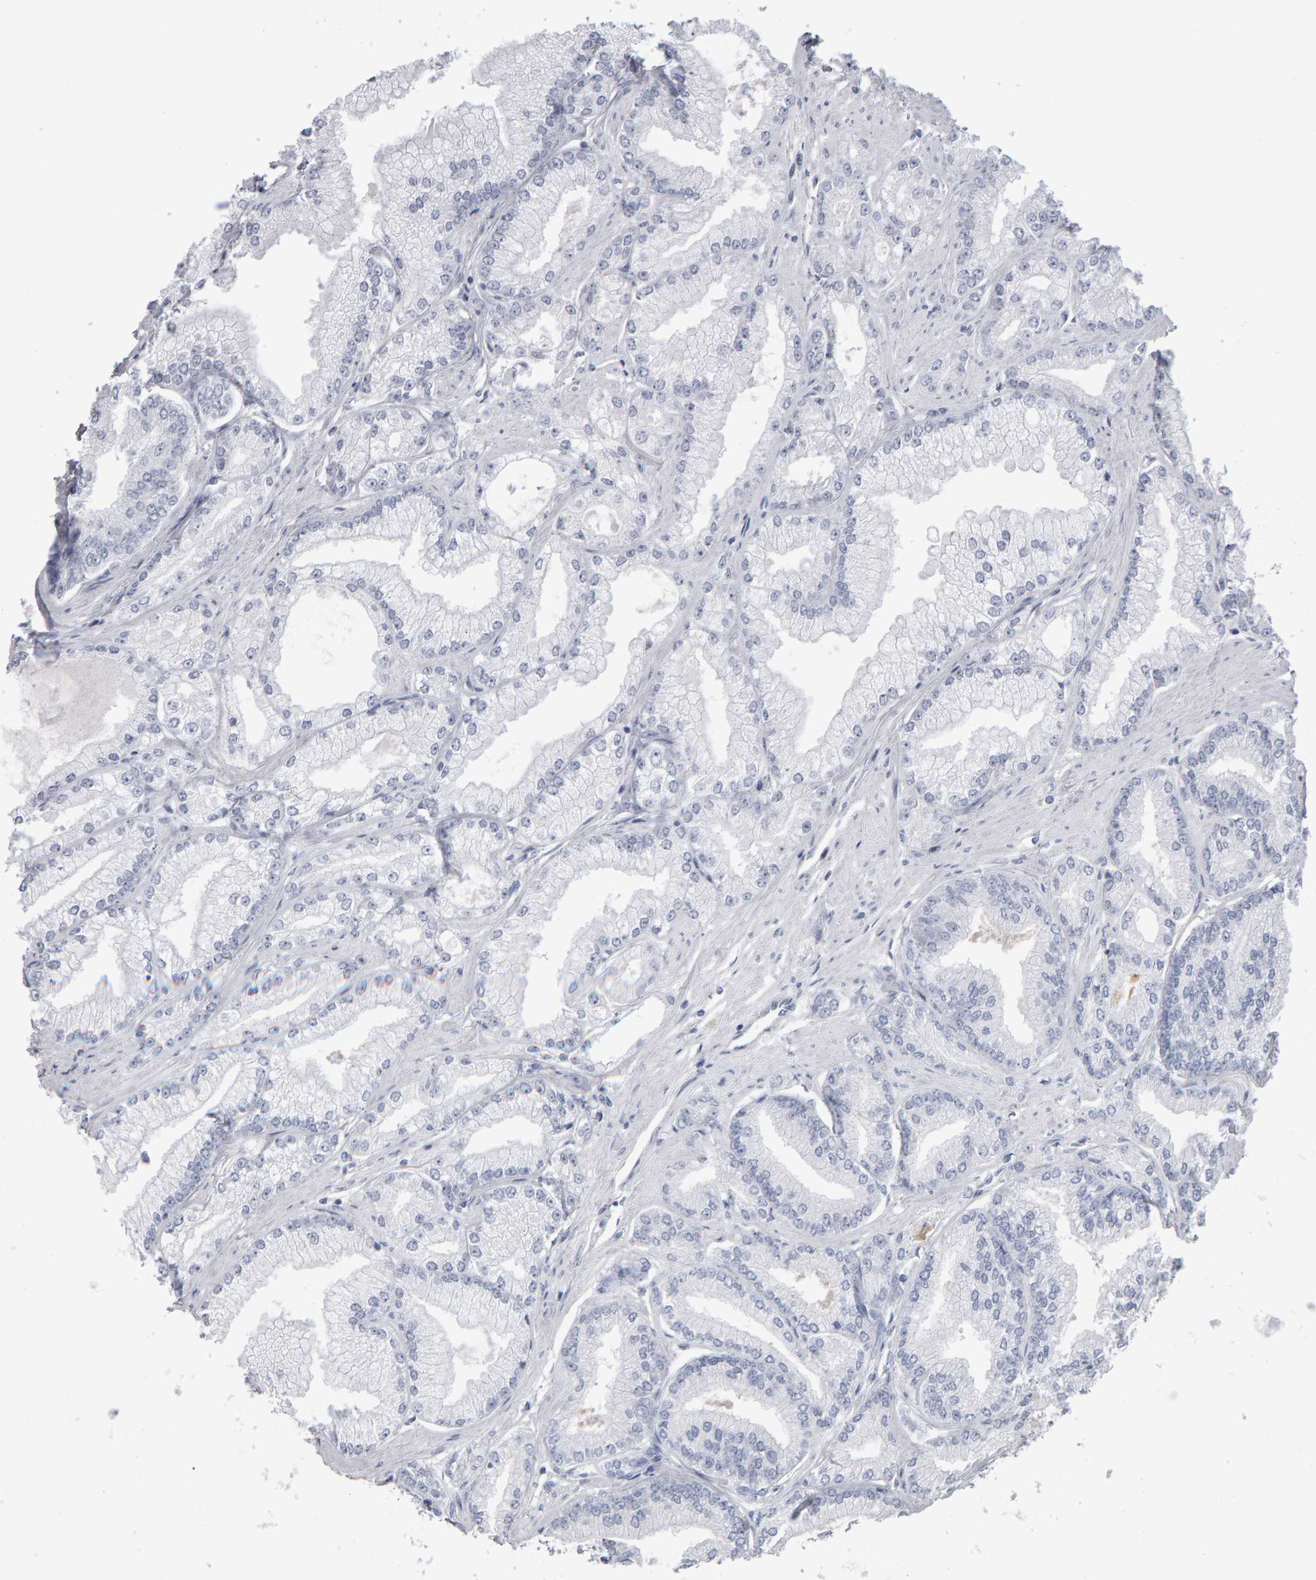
{"staining": {"intensity": "negative", "quantity": "none", "location": "none"}, "tissue": "prostate cancer", "cell_type": "Tumor cells", "image_type": "cancer", "snomed": [{"axis": "morphology", "description": "Adenocarcinoma, Low grade"}, {"axis": "topography", "description": "Prostate"}], "caption": "This is an IHC image of human prostate cancer (low-grade adenocarcinoma). There is no staining in tumor cells.", "gene": "NCDN", "patient": {"sex": "male", "age": 52}}